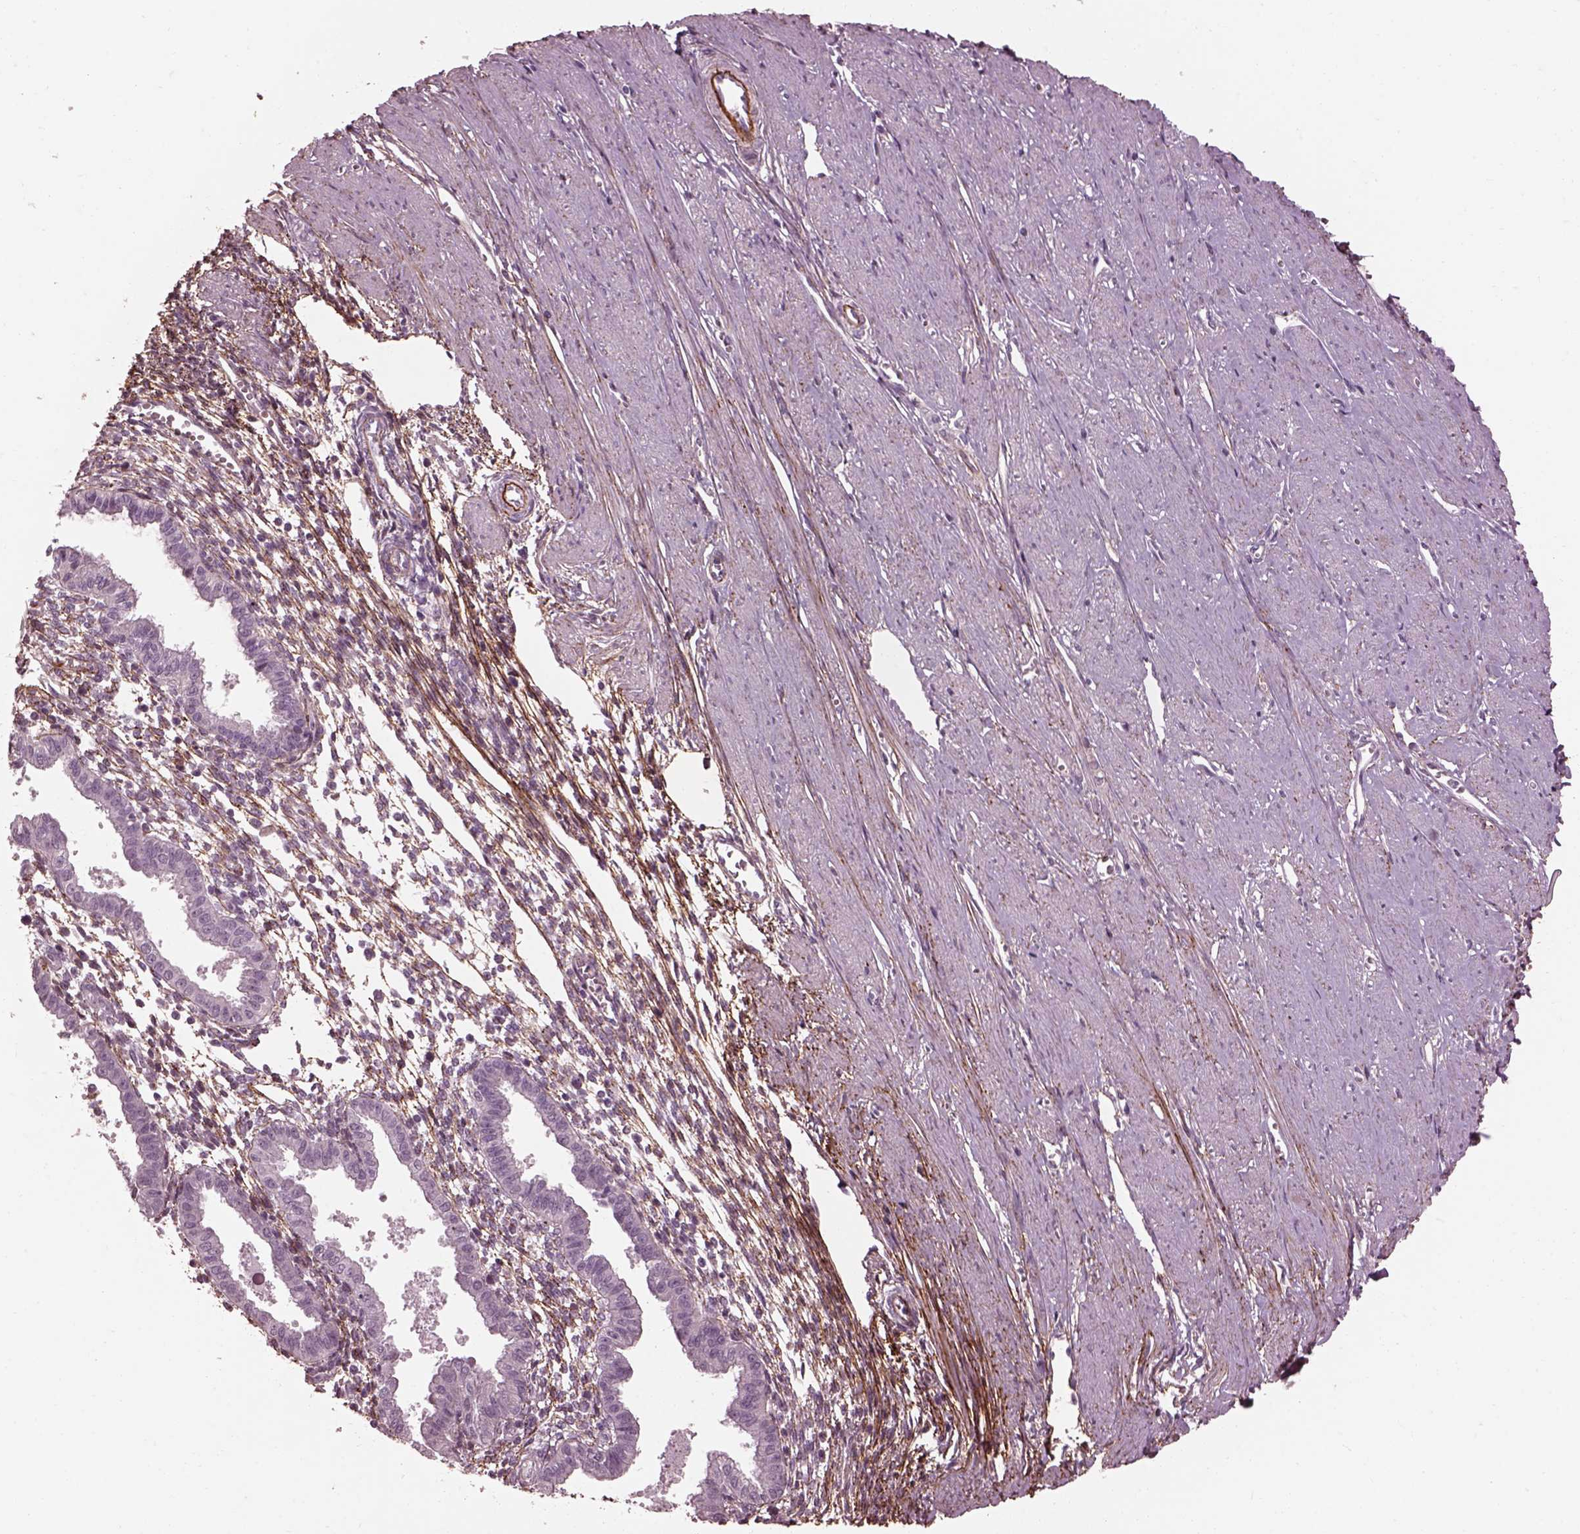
{"staining": {"intensity": "strong", "quantity": "<25%", "location": "cytoplasmic/membranous"}, "tissue": "endometrium", "cell_type": "Cells in endometrial stroma", "image_type": "normal", "snomed": [{"axis": "morphology", "description": "Normal tissue, NOS"}, {"axis": "topography", "description": "Endometrium"}], "caption": "IHC staining of benign endometrium, which demonstrates medium levels of strong cytoplasmic/membranous expression in approximately <25% of cells in endometrial stroma indicating strong cytoplasmic/membranous protein staining. The staining was performed using DAB (3,3'-diaminobenzidine) (brown) for protein detection and nuclei were counterstained in hematoxylin (blue).", "gene": "EFEMP1", "patient": {"sex": "female", "age": 37}}